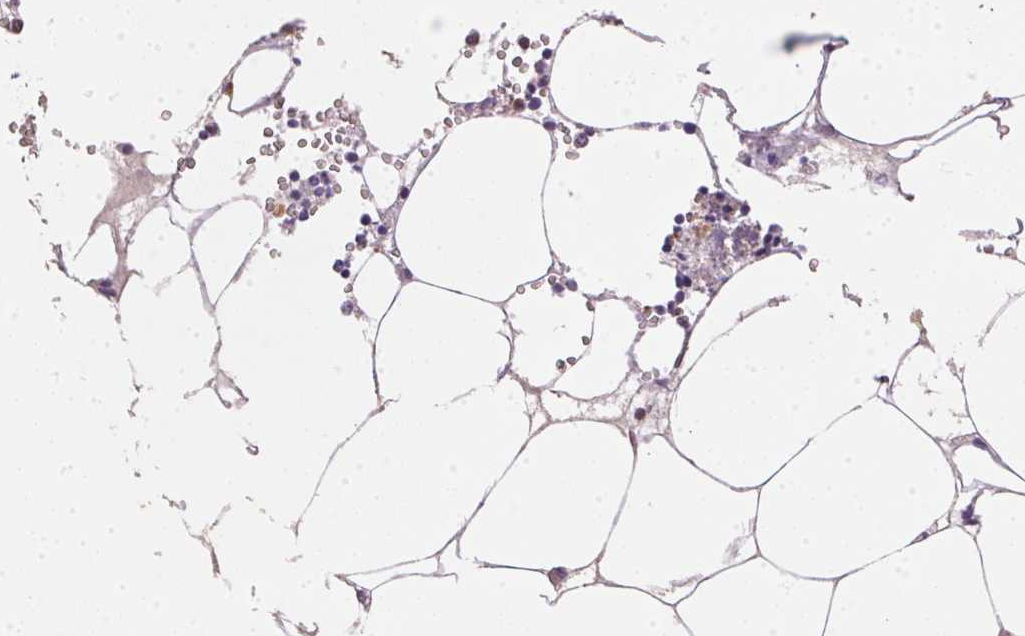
{"staining": {"intensity": "negative", "quantity": "none", "location": "none"}, "tissue": "bone marrow", "cell_type": "Hematopoietic cells", "image_type": "normal", "snomed": [{"axis": "morphology", "description": "Normal tissue, NOS"}, {"axis": "topography", "description": "Bone marrow"}], "caption": "Immunohistochemistry histopathology image of unremarkable human bone marrow stained for a protein (brown), which displays no staining in hematopoietic cells.", "gene": "S100A3", "patient": {"sex": "male", "age": 54}}